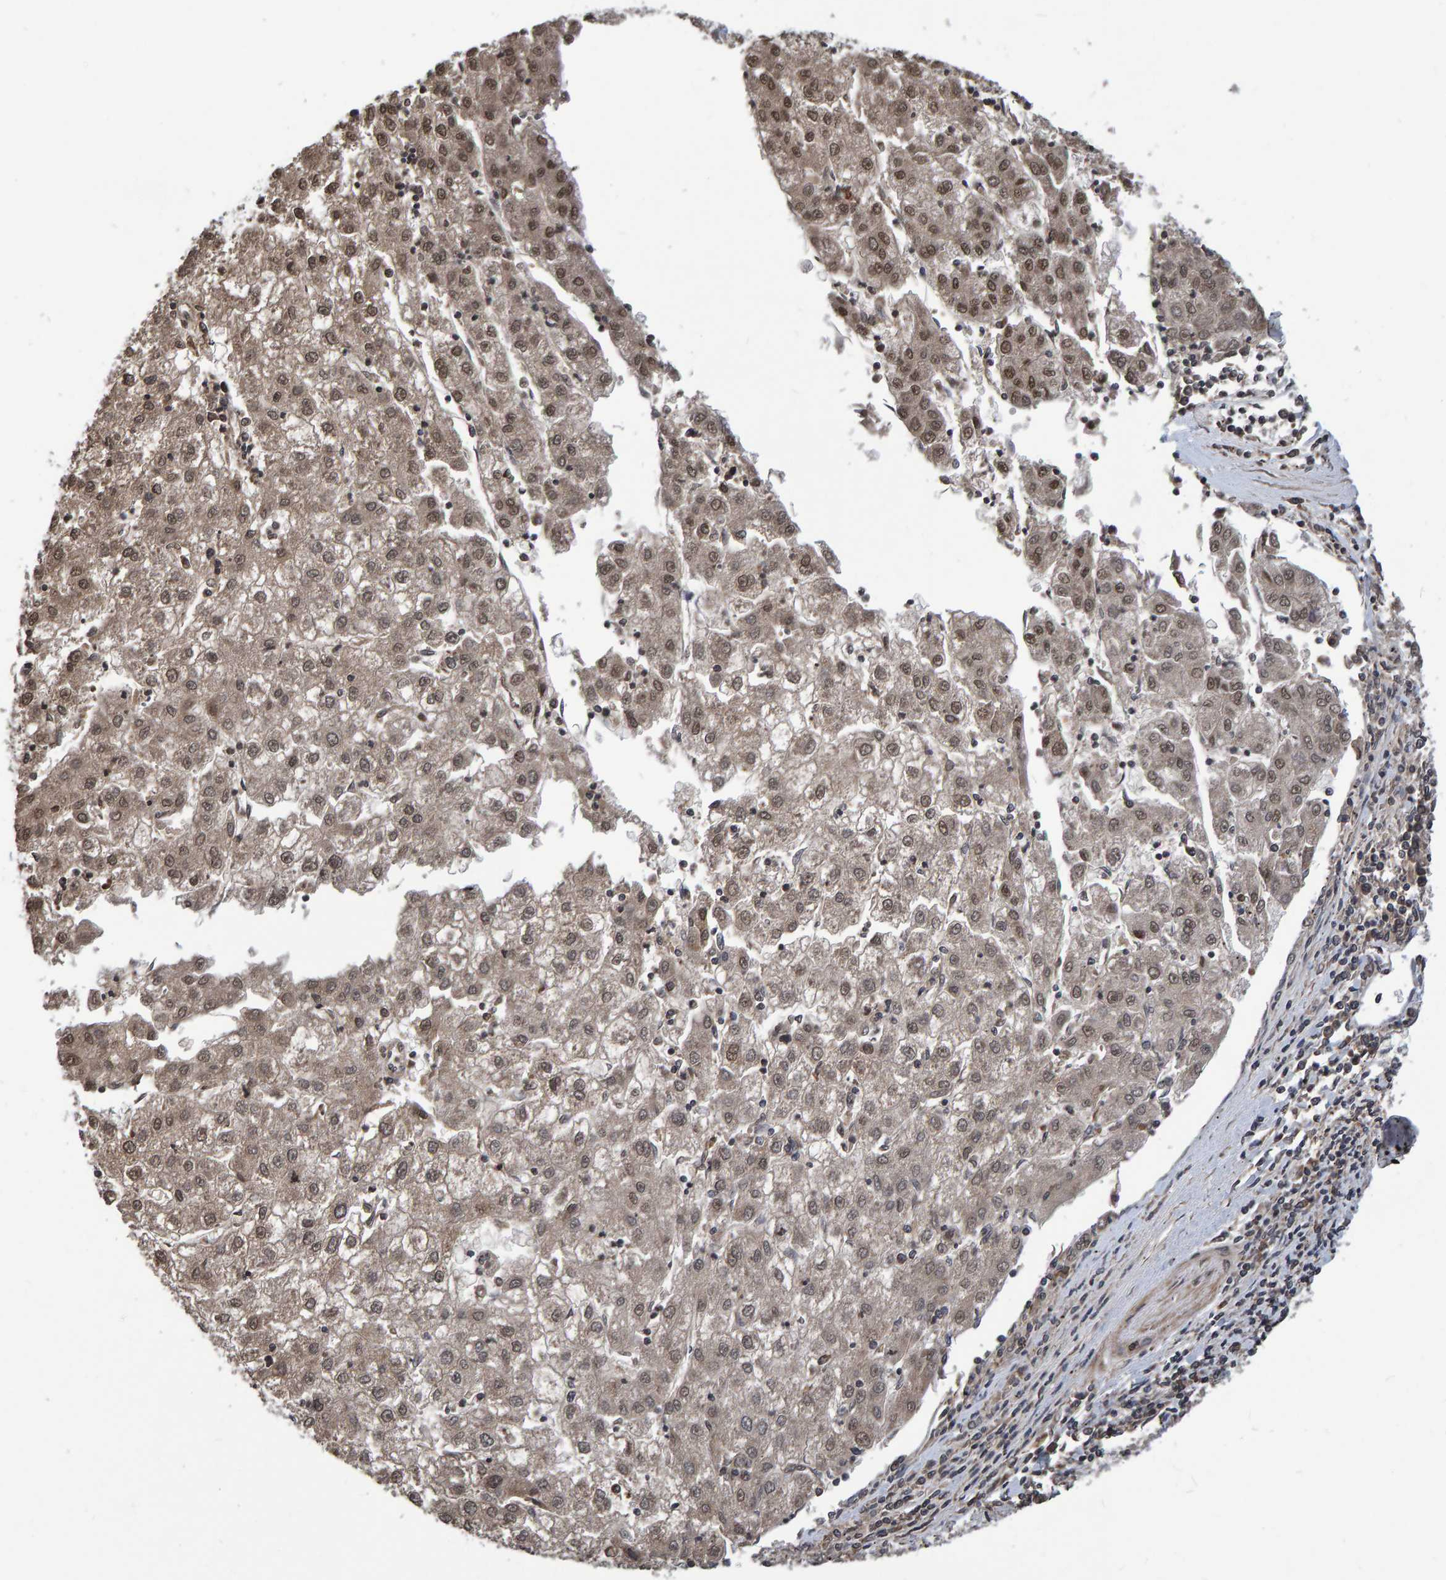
{"staining": {"intensity": "weak", "quantity": ">75%", "location": "cytoplasmic/membranous,nuclear"}, "tissue": "liver cancer", "cell_type": "Tumor cells", "image_type": "cancer", "snomed": [{"axis": "morphology", "description": "Carcinoma, Hepatocellular, NOS"}, {"axis": "topography", "description": "Liver"}], "caption": "The image displays a brown stain indicating the presence of a protein in the cytoplasmic/membranous and nuclear of tumor cells in hepatocellular carcinoma (liver).", "gene": "GAB2", "patient": {"sex": "male", "age": 72}}